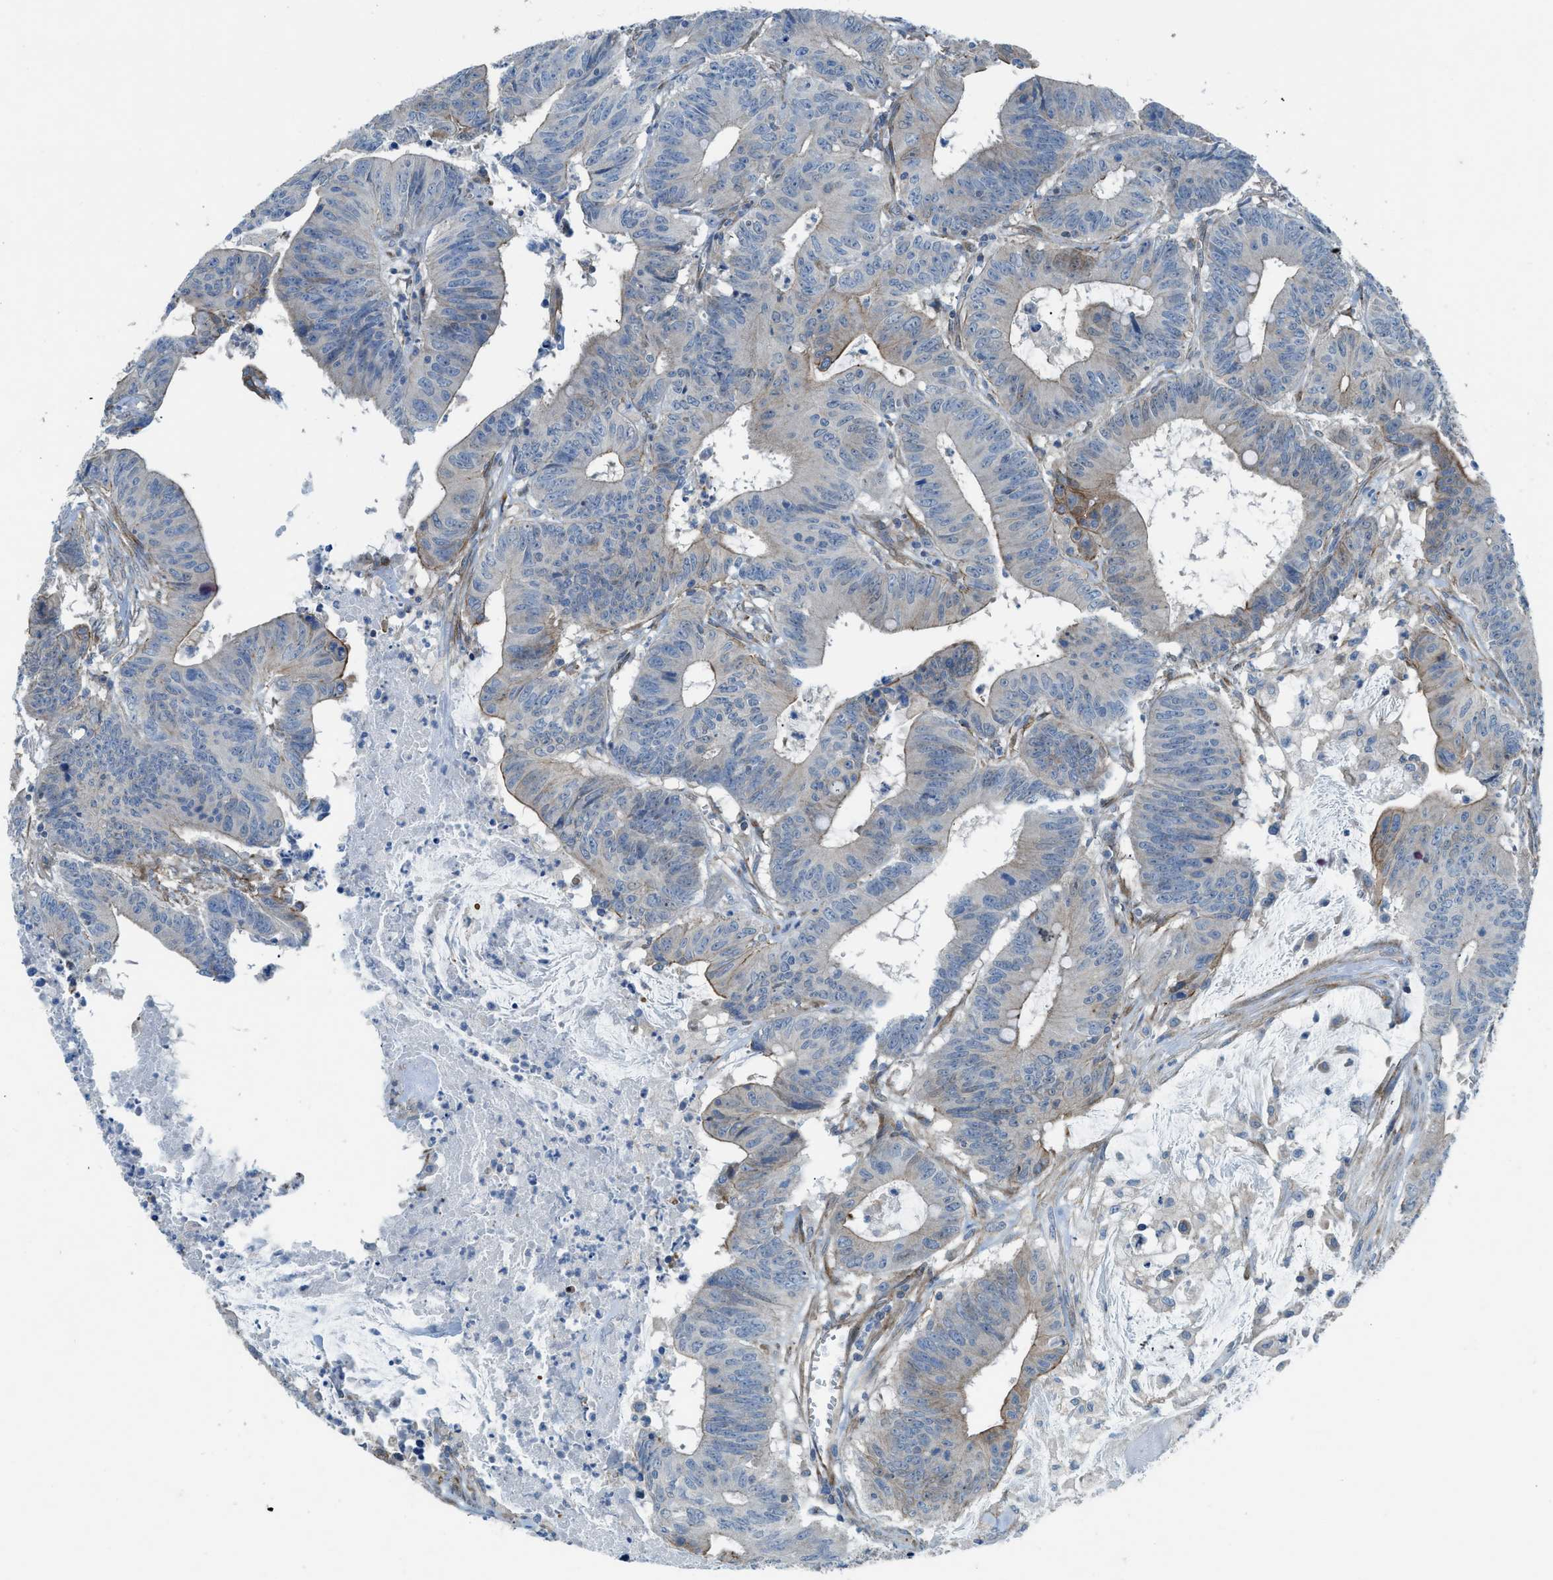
{"staining": {"intensity": "moderate", "quantity": "25%-75%", "location": "cytoplasmic/membranous"}, "tissue": "colorectal cancer", "cell_type": "Tumor cells", "image_type": "cancer", "snomed": [{"axis": "morphology", "description": "Adenocarcinoma, NOS"}, {"axis": "topography", "description": "Colon"}], "caption": "DAB immunohistochemical staining of colorectal adenocarcinoma displays moderate cytoplasmic/membranous protein positivity in approximately 25%-75% of tumor cells.", "gene": "PRKN", "patient": {"sex": "male", "age": 45}}